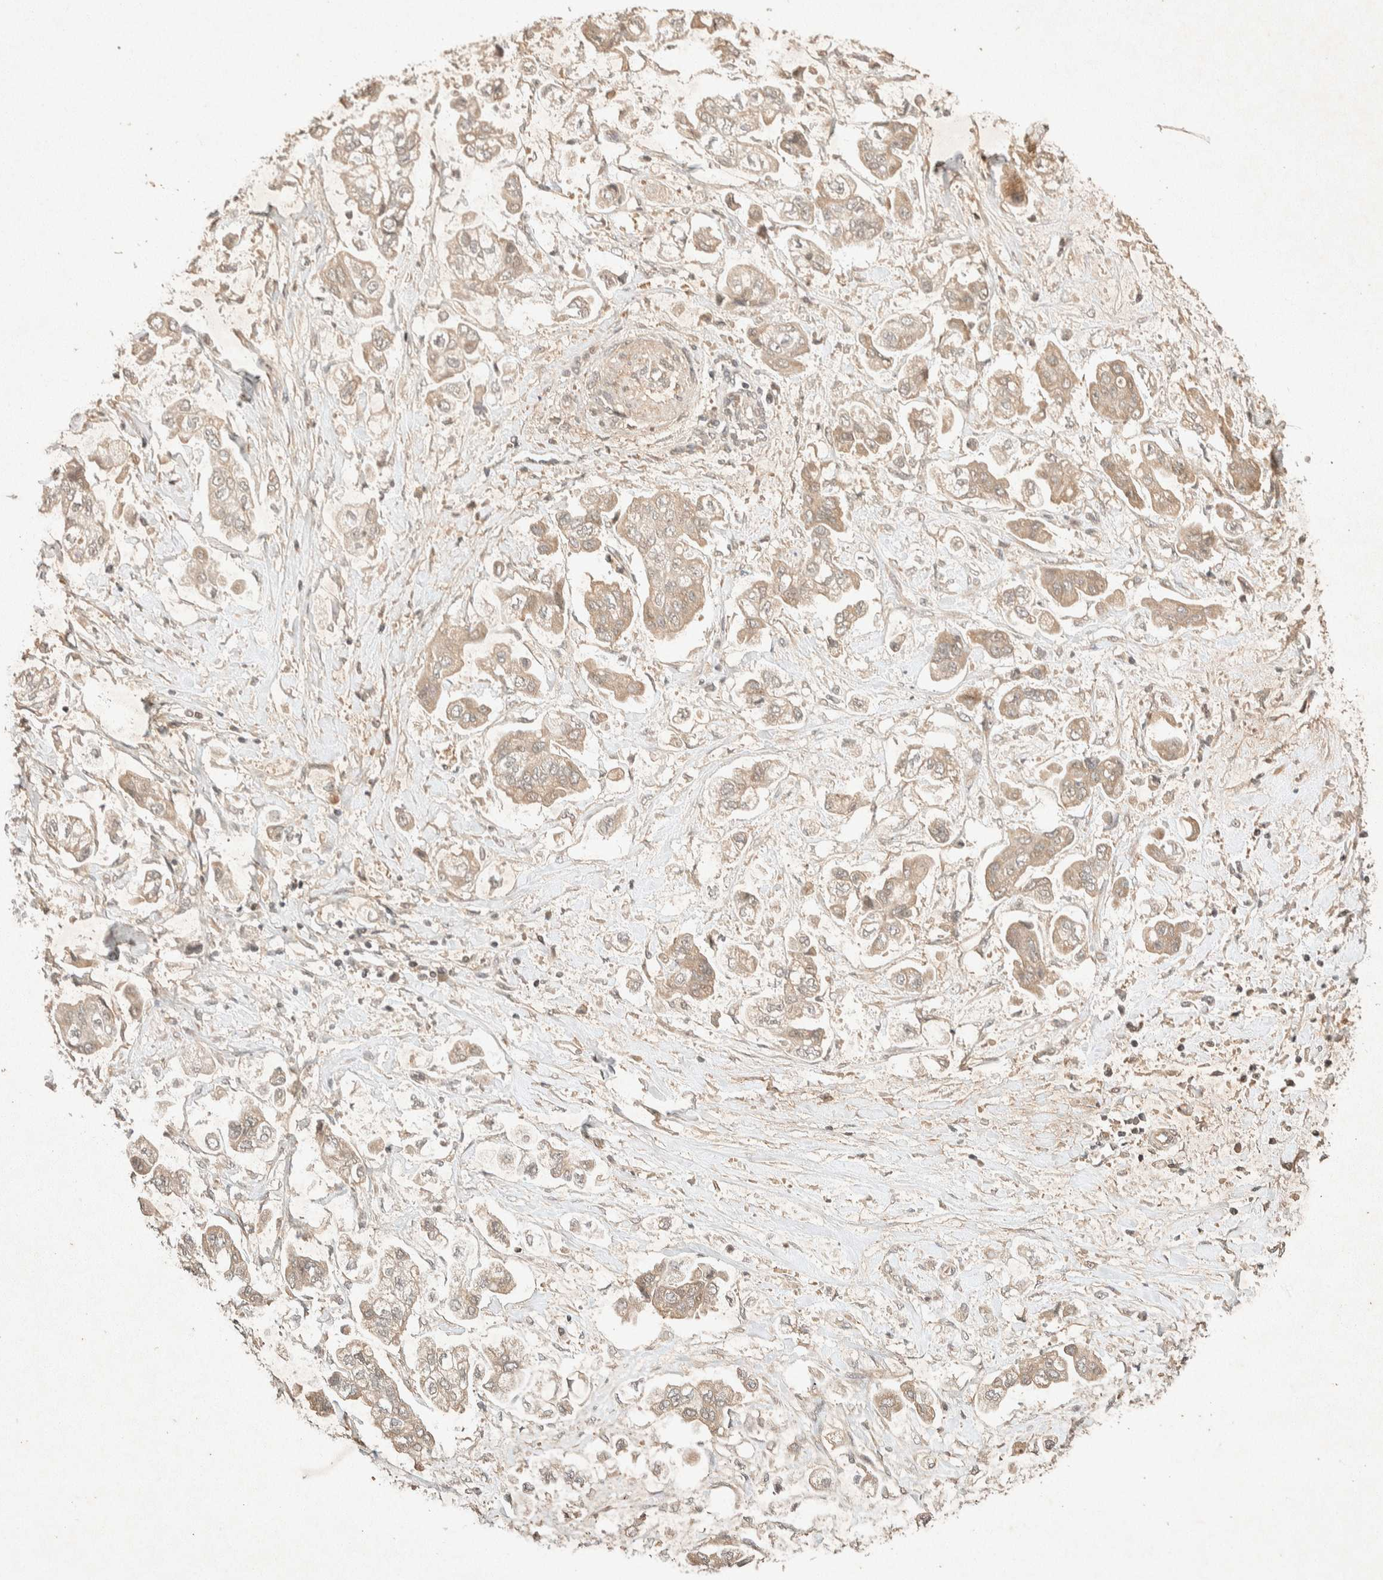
{"staining": {"intensity": "weak", "quantity": ">75%", "location": "cytoplasmic/membranous"}, "tissue": "stomach cancer", "cell_type": "Tumor cells", "image_type": "cancer", "snomed": [{"axis": "morphology", "description": "Adenocarcinoma, NOS"}, {"axis": "topography", "description": "Stomach"}], "caption": "Weak cytoplasmic/membranous staining is present in about >75% of tumor cells in stomach cancer.", "gene": "THRA", "patient": {"sex": "male", "age": 62}}